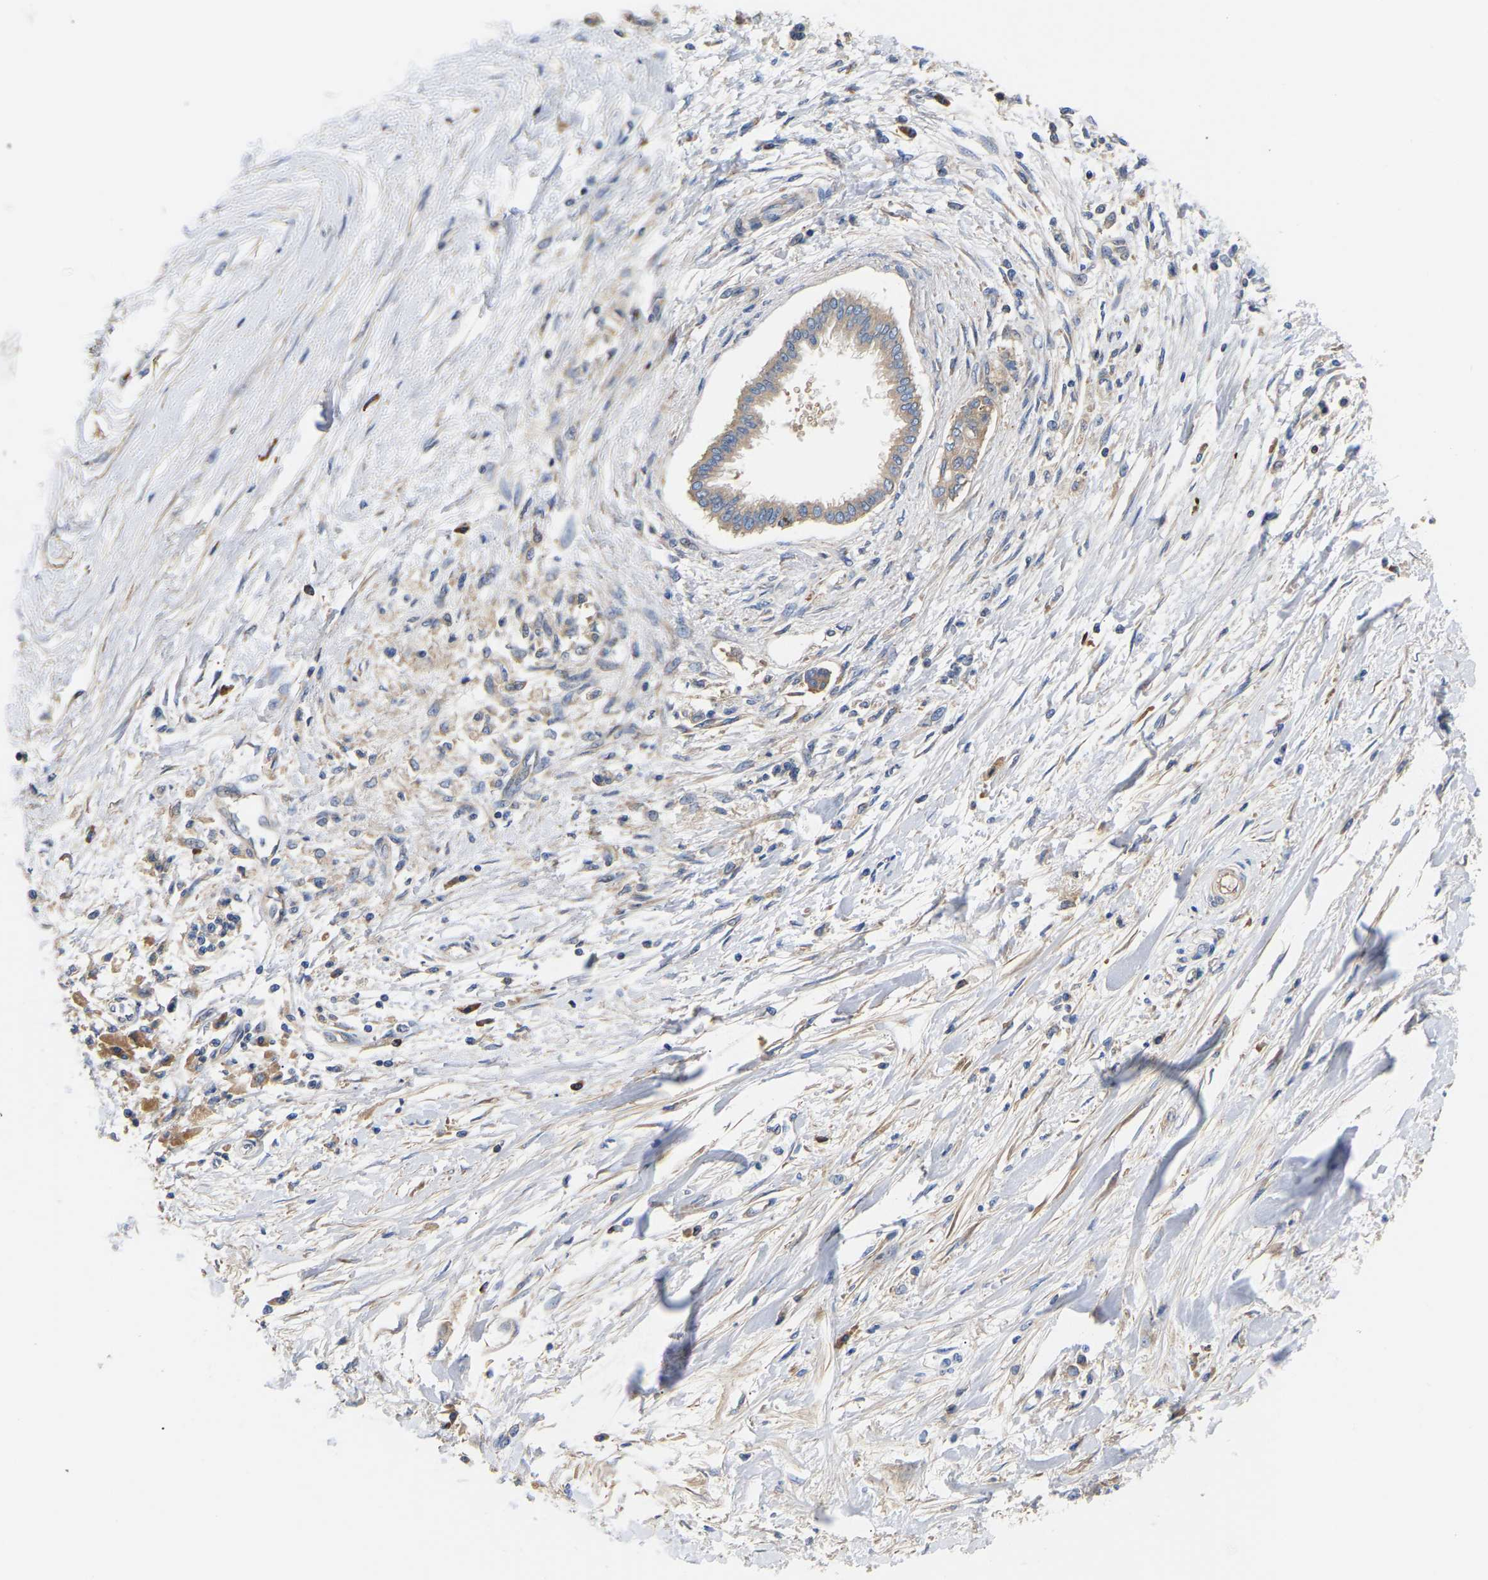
{"staining": {"intensity": "negative", "quantity": "none", "location": "none"}, "tissue": "pancreatic cancer", "cell_type": "Tumor cells", "image_type": "cancer", "snomed": [{"axis": "morphology", "description": "Adenocarcinoma, NOS"}, {"axis": "topography", "description": "Pancreas"}], "caption": "Tumor cells show no significant protein staining in adenocarcinoma (pancreatic).", "gene": "AIMP2", "patient": {"sex": "male", "age": 56}}